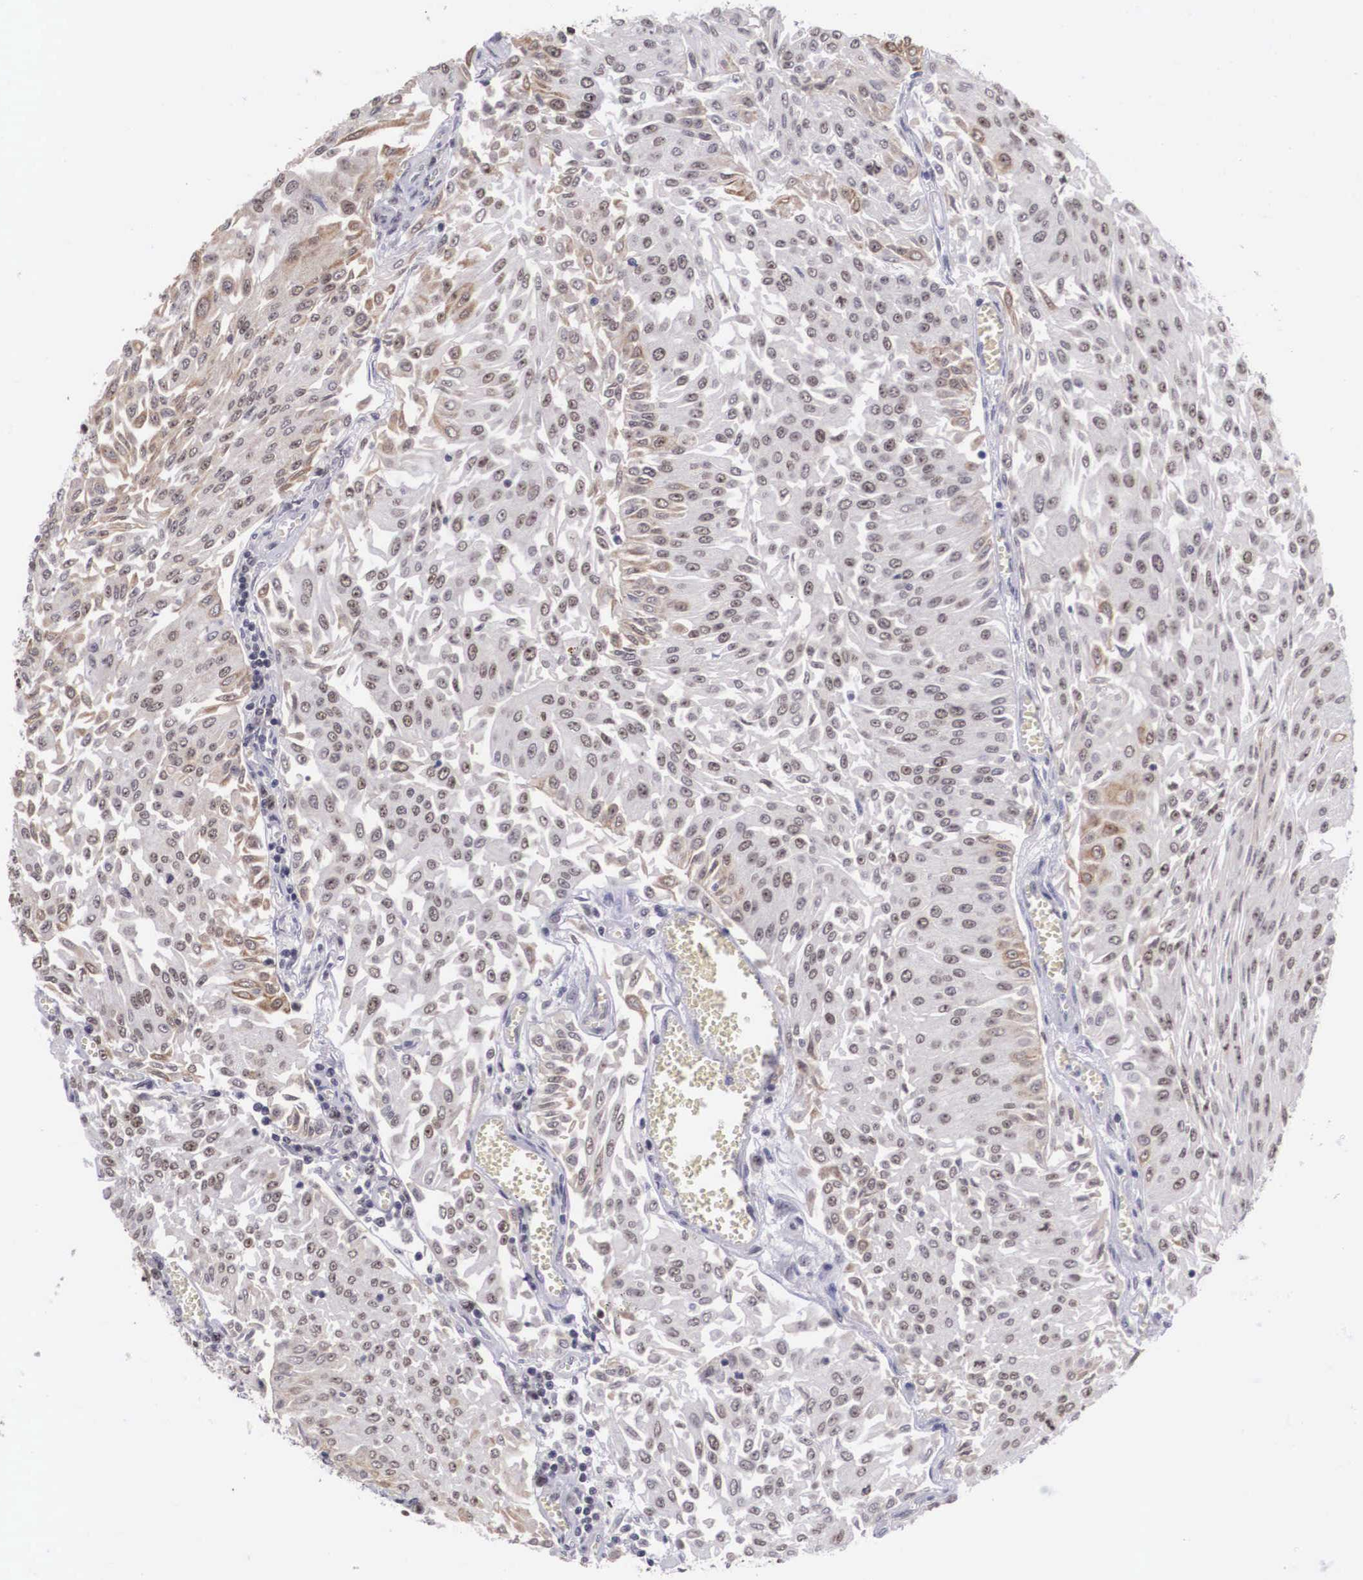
{"staining": {"intensity": "weak", "quantity": "25%-75%", "location": "nuclear"}, "tissue": "urothelial cancer", "cell_type": "Tumor cells", "image_type": "cancer", "snomed": [{"axis": "morphology", "description": "Urothelial carcinoma, Low grade"}, {"axis": "topography", "description": "Urinary bladder"}], "caption": "There is low levels of weak nuclear staining in tumor cells of urothelial carcinoma (low-grade), as demonstrated by immunohistochemical staining (brown color).", "gene": "ZNF275", "patient": {"sex": "male", "age": 86}}